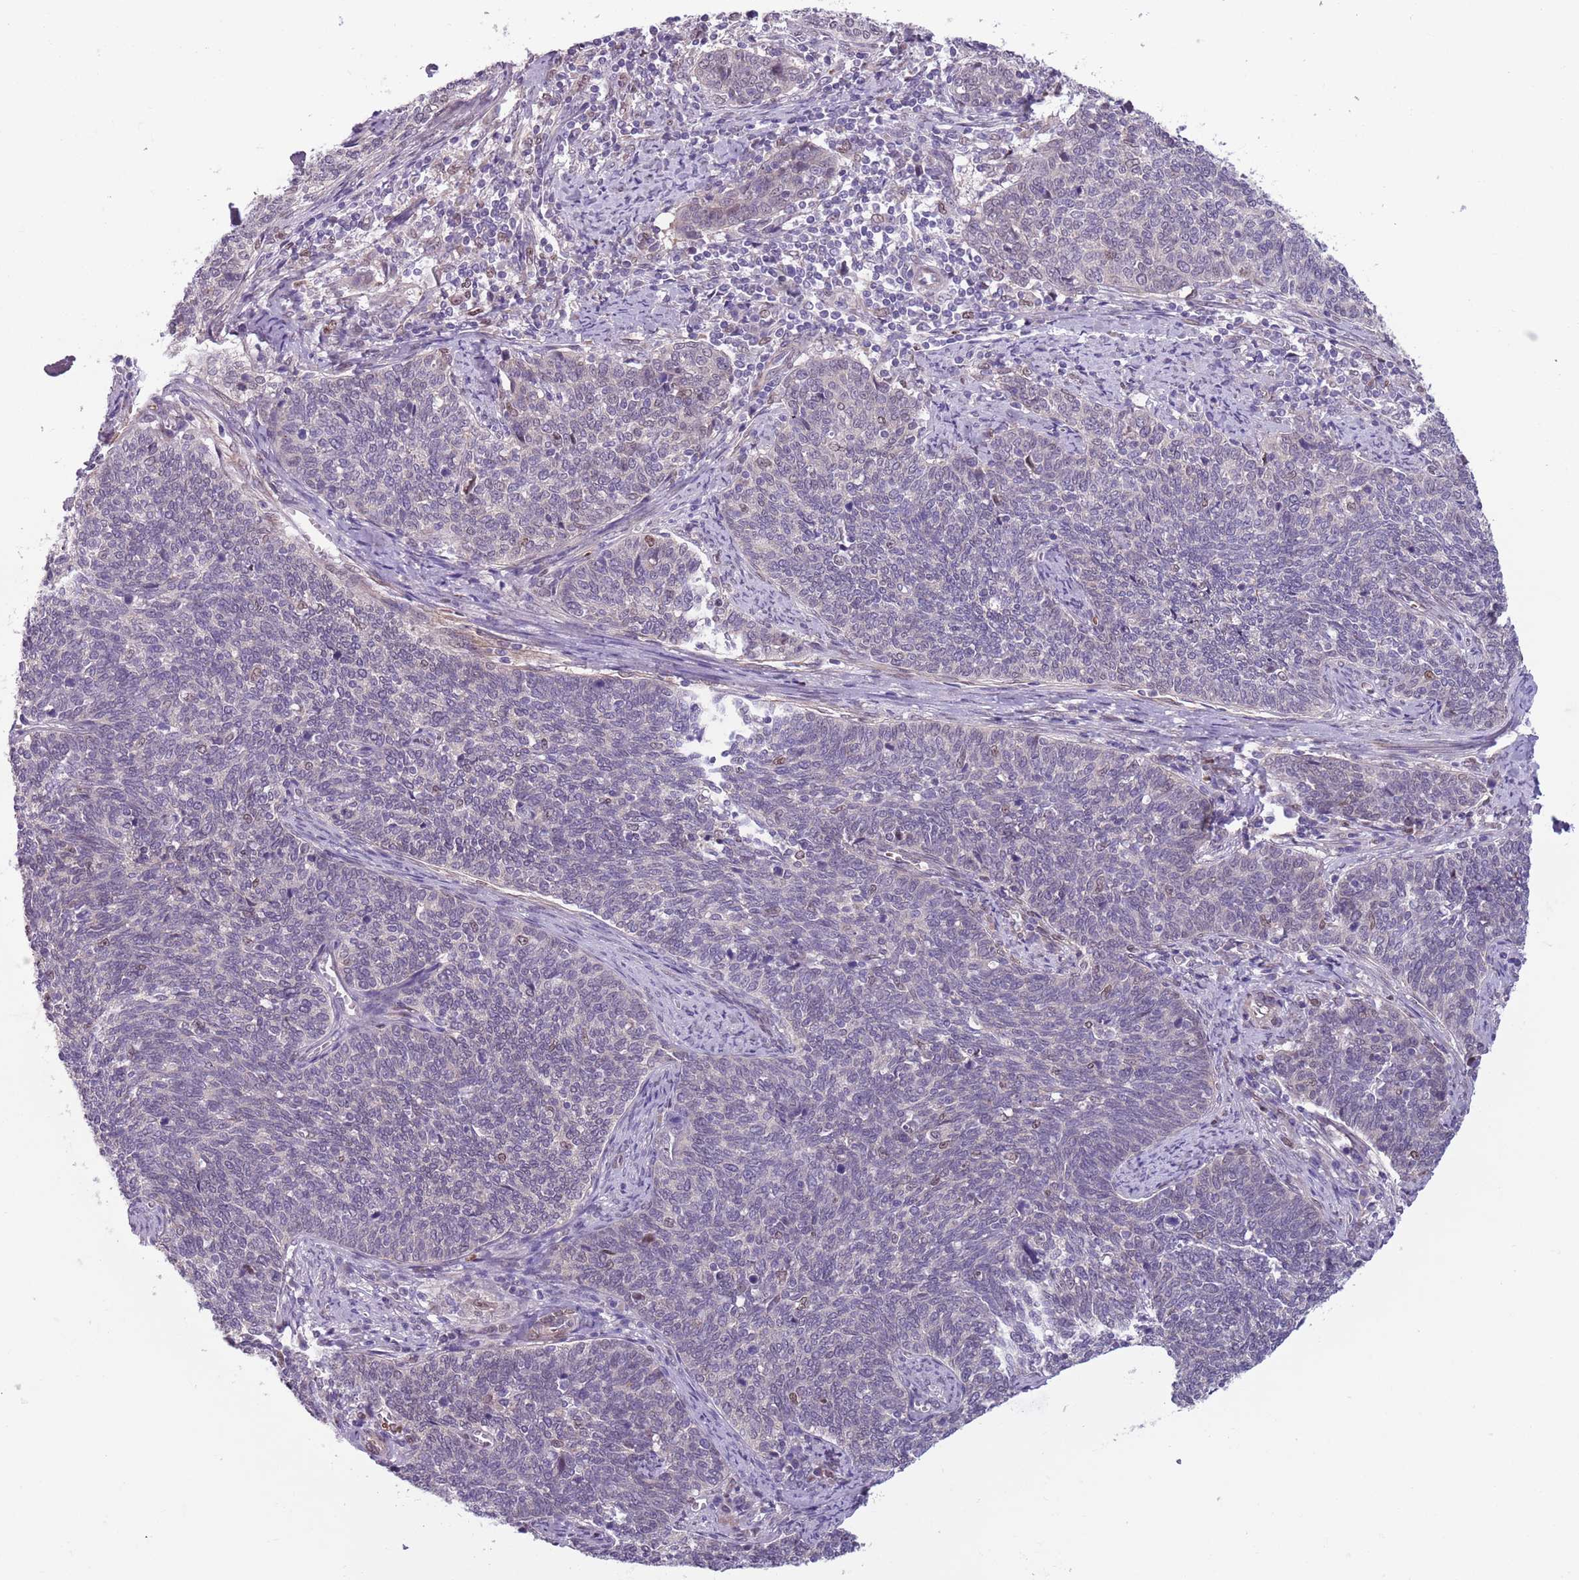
{"staining": {"intensity": "negative", "quantity": "none", "location": "none"}, "tissue": "cervical cancer", "cell_type": "Tumor cells", "image_type": "cancer", "snomed": [{"axis": "morphology", "description": "Squamous cell carcinoma, NOS"}, {"axis": "topography", "description": "Cervix"}], "caption": "Immunohistochemistry (IHC) histopathology image of cervical cancer (squamous cell carcinoma) stained for a protein (brown), which exhibits no expression in tumor cells.", "gene": "ADCY7", "patient": {"sex": "female", "age": 39}}